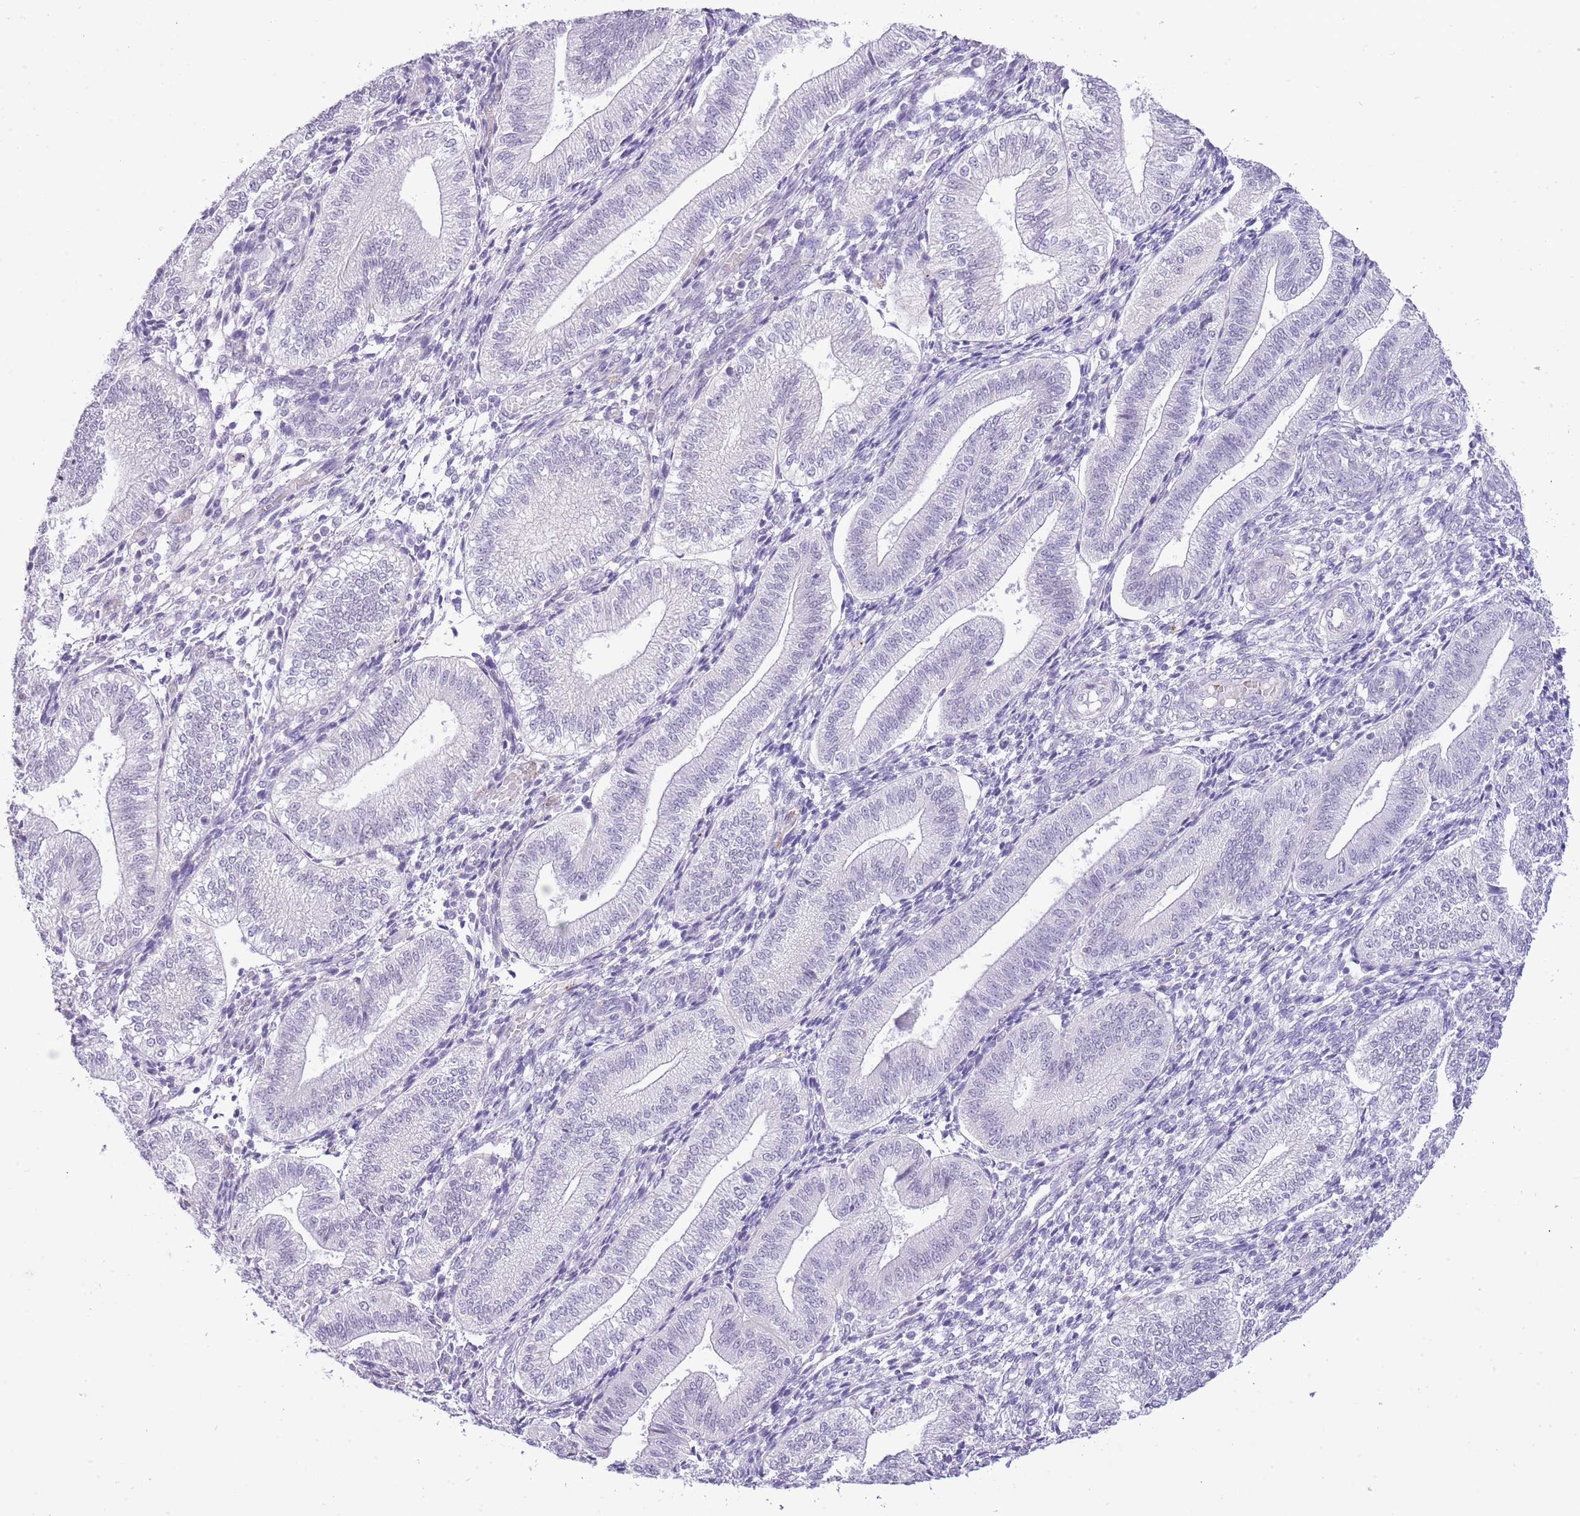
{"staining": {"intensity": "negative", "quantity": "none", "location": "none"}, "tissue": "endometrium", "cell_type": "Cells in endometrial stroma", "image_type": "normal", "snomed": [{"axis": "morphology", "description": "Normal tissue, NOS"}, {"axis": "topography", "description": "Endometrium"}], "caption": "The photomicrograph displays no significant positivity in cells in endometrial stroma of endometrium.", "gene": "MIDN", "patient": {"sex": "female", "age": 34}}